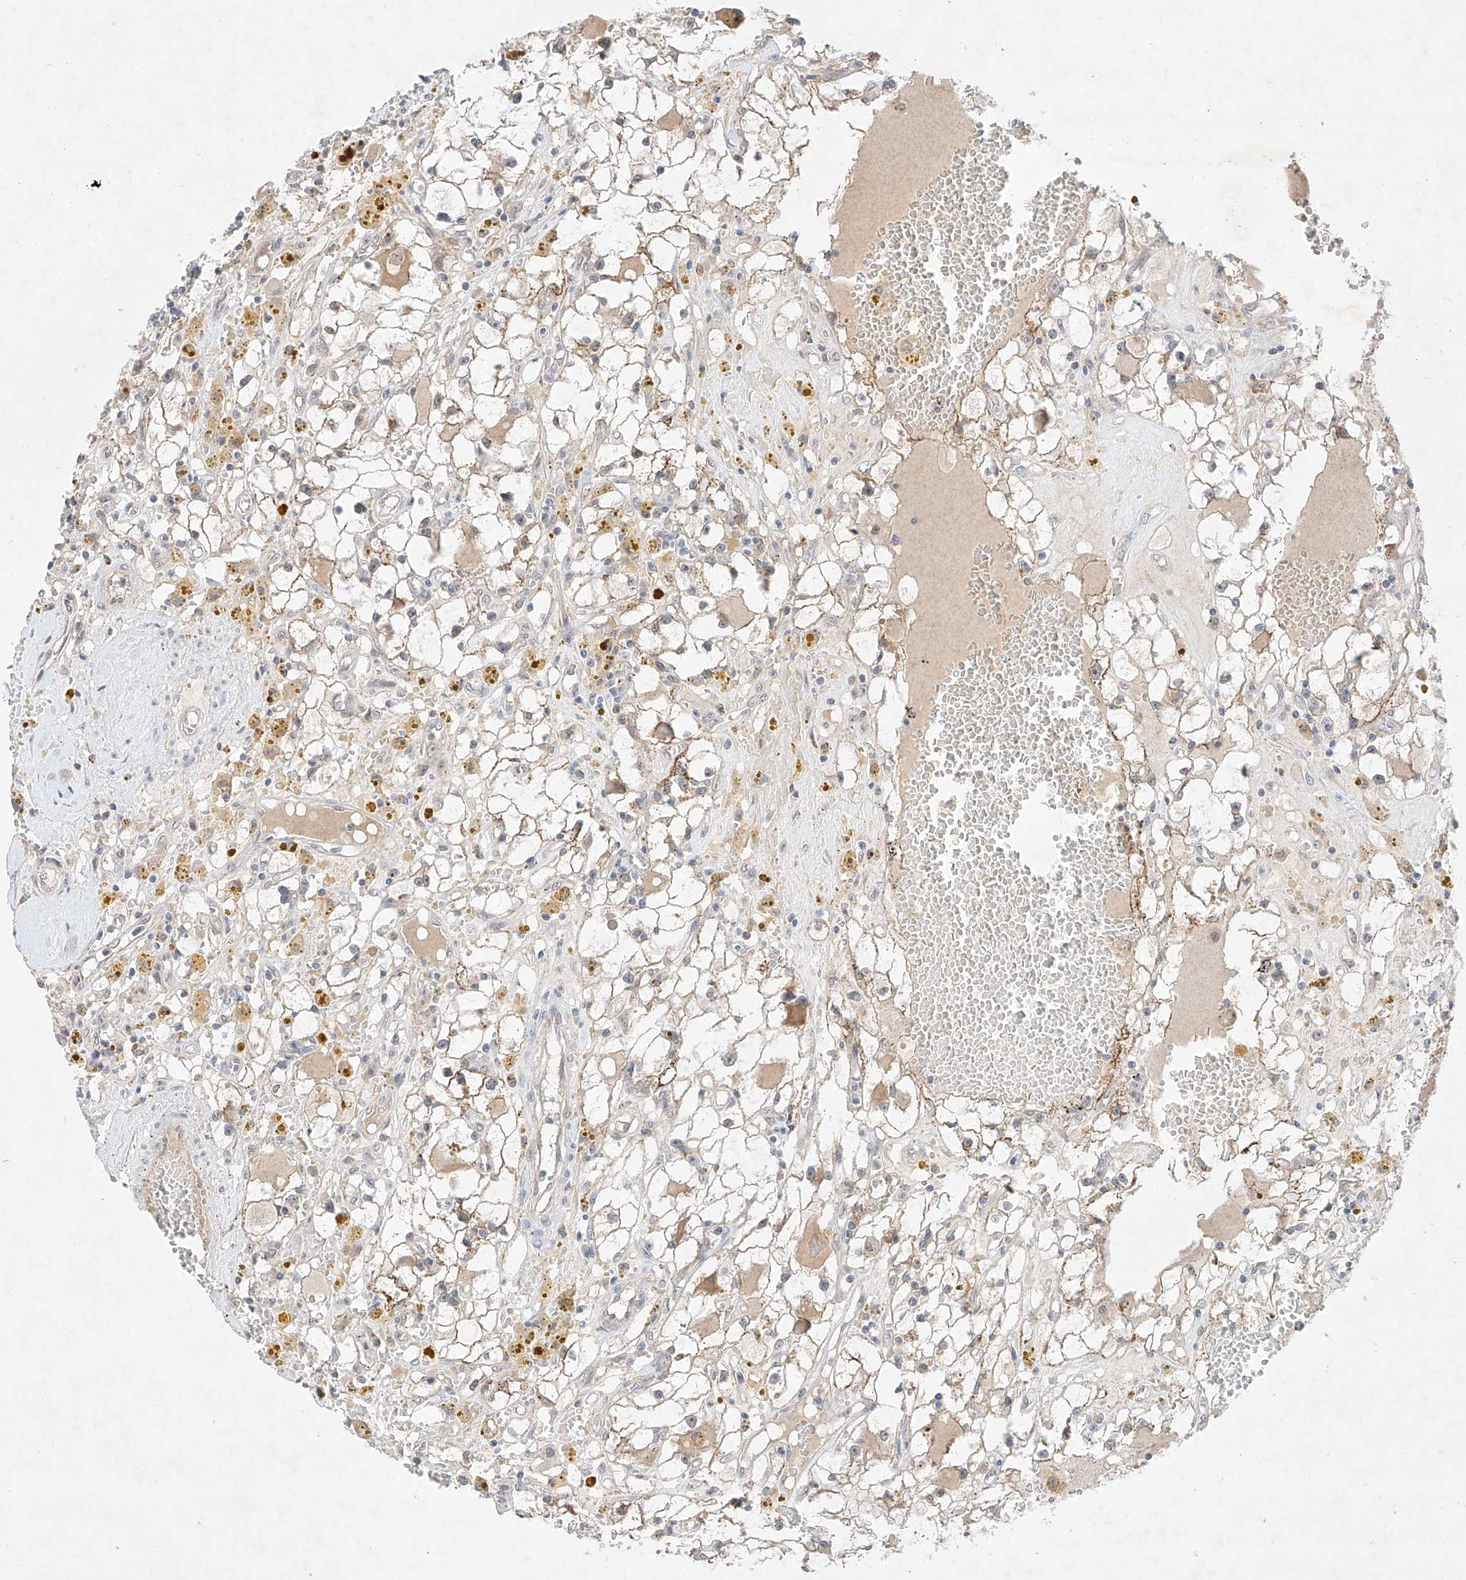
{"staining": {"intensity": "negative", "quantity": "none", "location": "none"}, "tissue": "renal cancer", "cell_type": "Tumor cells", "image_type": "cancer", "snomed": [{"axis": "morphology", "description": "Adenocarcinoma, NOS"}, {"axis": "topography", "description": "Kidney"}], "caption": "Immunohistochemistry (IHC) of human renal cancer displays no staining in tumor cells.", "gene": "IL22RA2", "patient": {"sex": "male", "age": 56}}